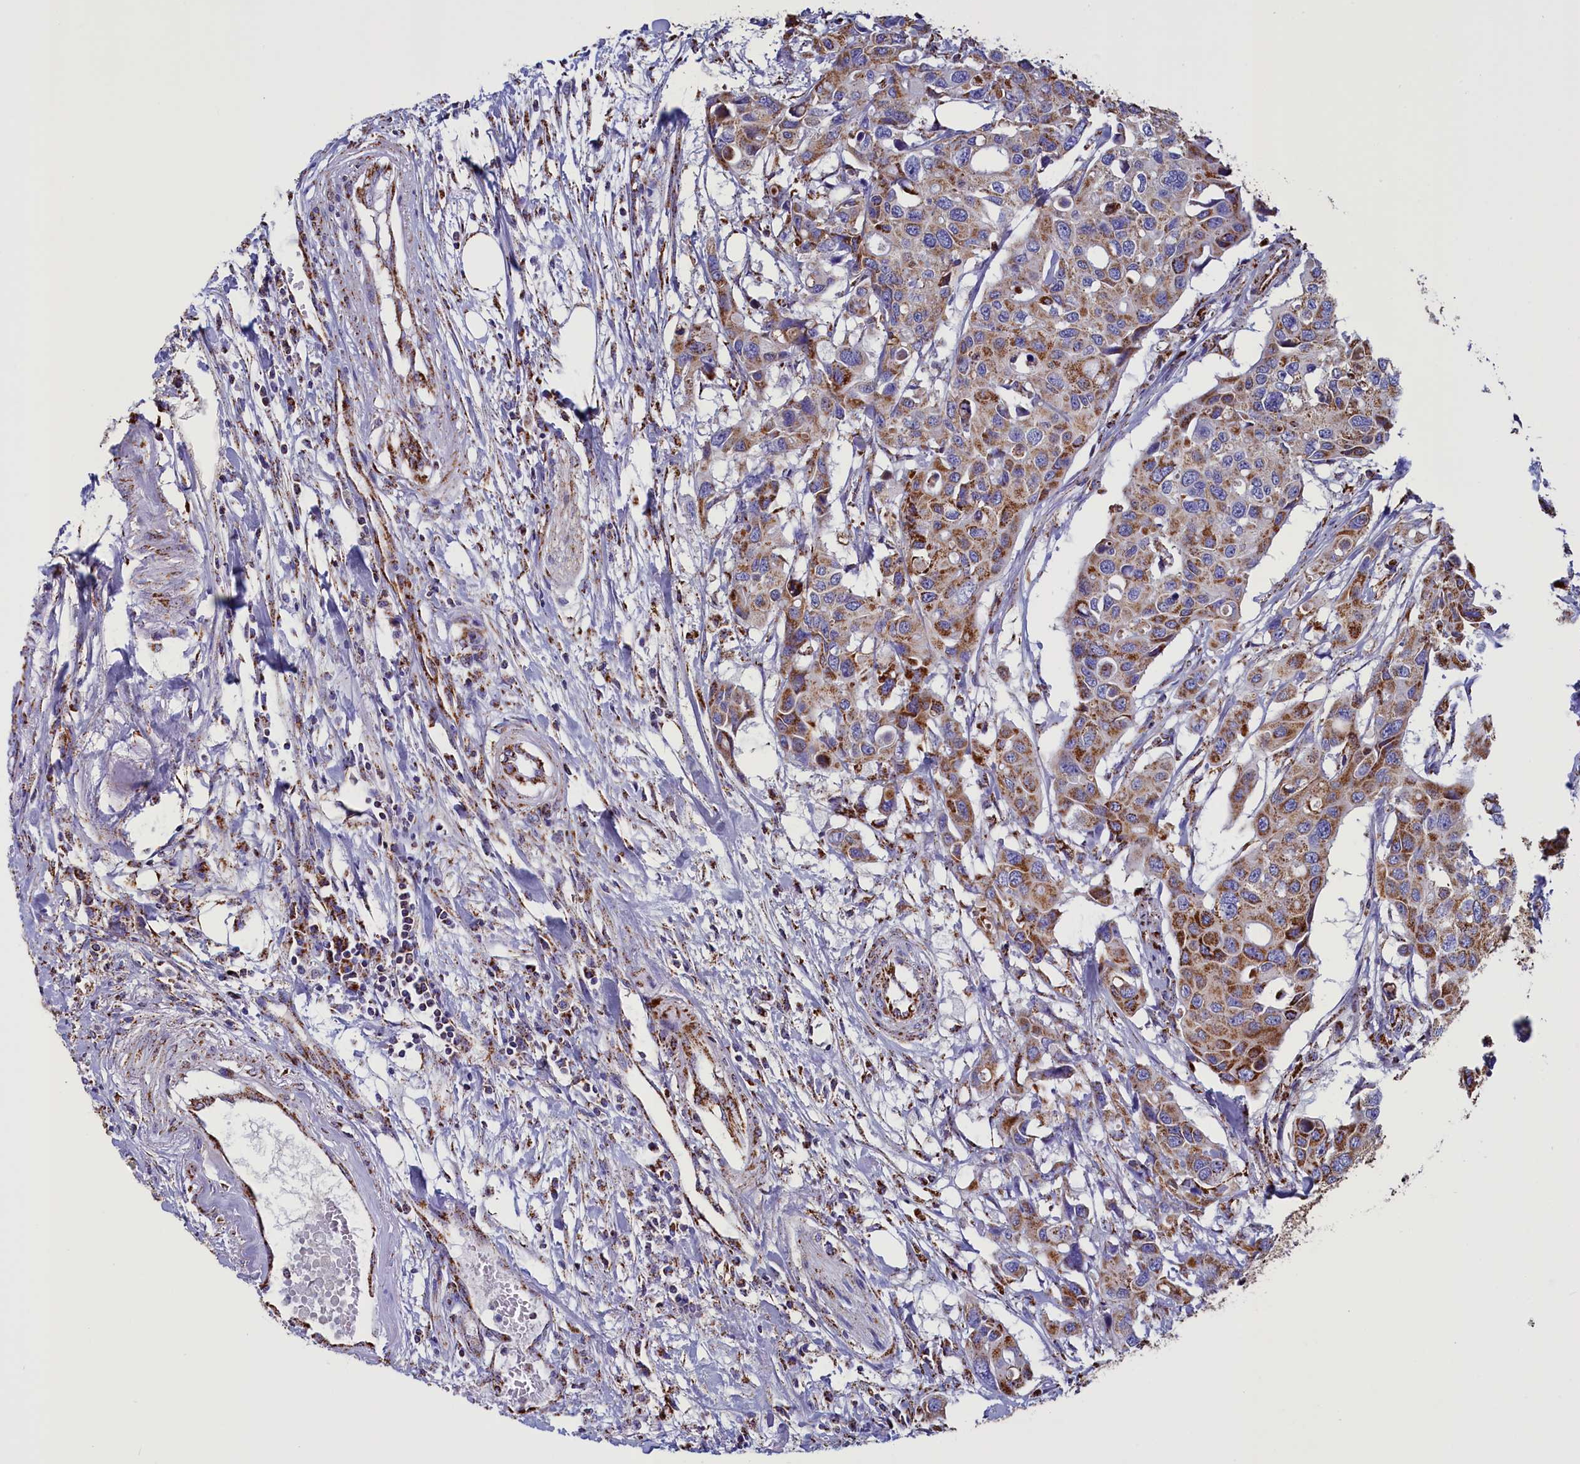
{"staining": {"intensity": "moderate", "quantity": ">75%", "location": "cytoplasmic/membranous"}, "tissue": "colorectal cancer", "cell_type": "Tumor cells", "image_type": "cancer", "snomed": [{"axis": "morphology", "description": "Adenocarcinoma, NOS"}, {"axis": "topography", "description": "Colon"}], "caption": "The histopathology image displays staining of colorectal cancer (adenocarcinoma), revealing moderate cytoplasmic/membranous protein positivity (brown color) within tumor cells.", "gene": "SLC39A3", "patient": {"sex": "male", "age": 77}}